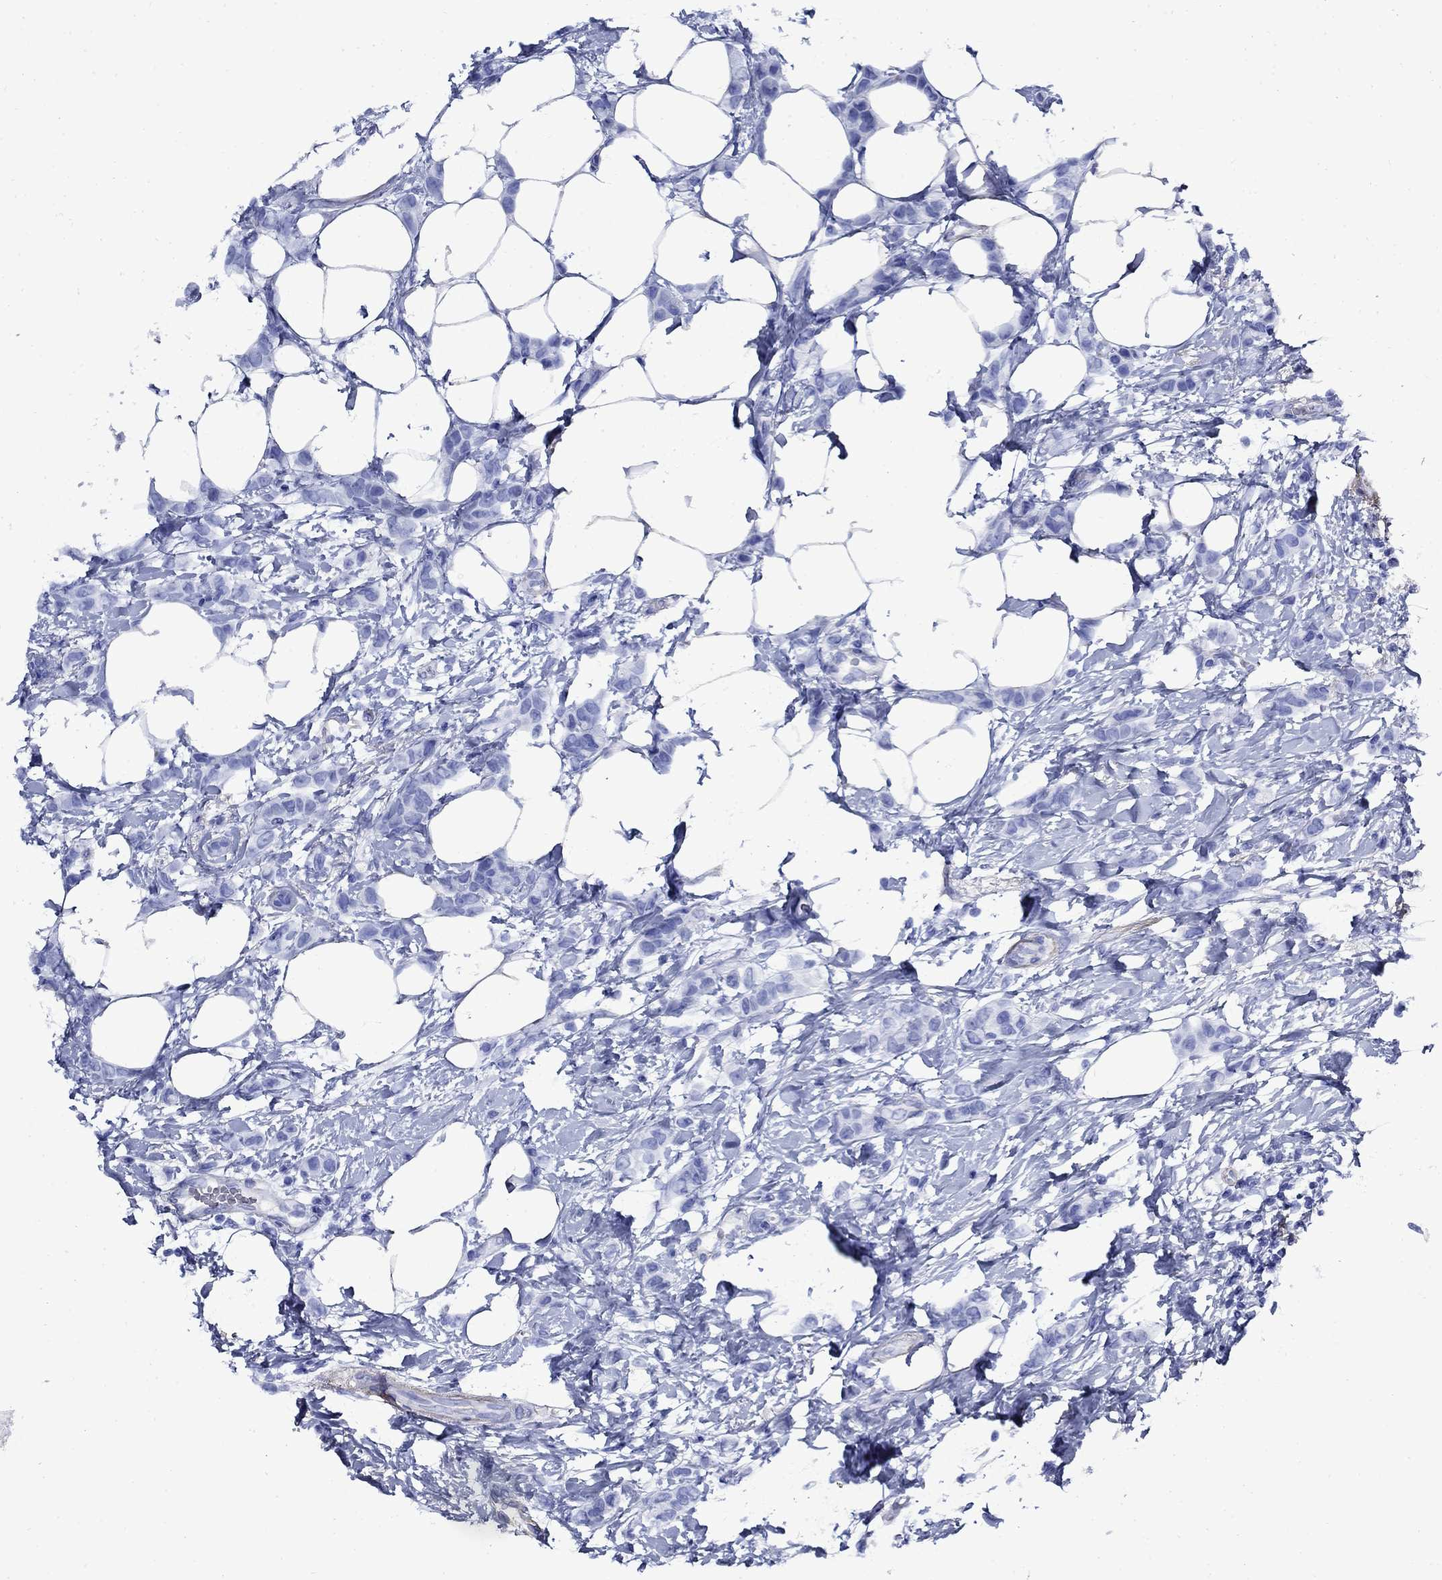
{"staining": {"intensity": "negative", "quantity": "none", "location": "none"}, "tissue": "breast cancer", "cell_type": "Tumor cells", "image_type": "cancer", "snomed": [{"axis": "morphology", "description": "Lobular carcinoma"}, {"axis": "topography", "description": "Breast"}], "caption": "There is no significant staining in tumor cells of breast cancer (lobular carcinoma).", "gene": "VTN", "patient": {"sex": "female", "age": 66}}